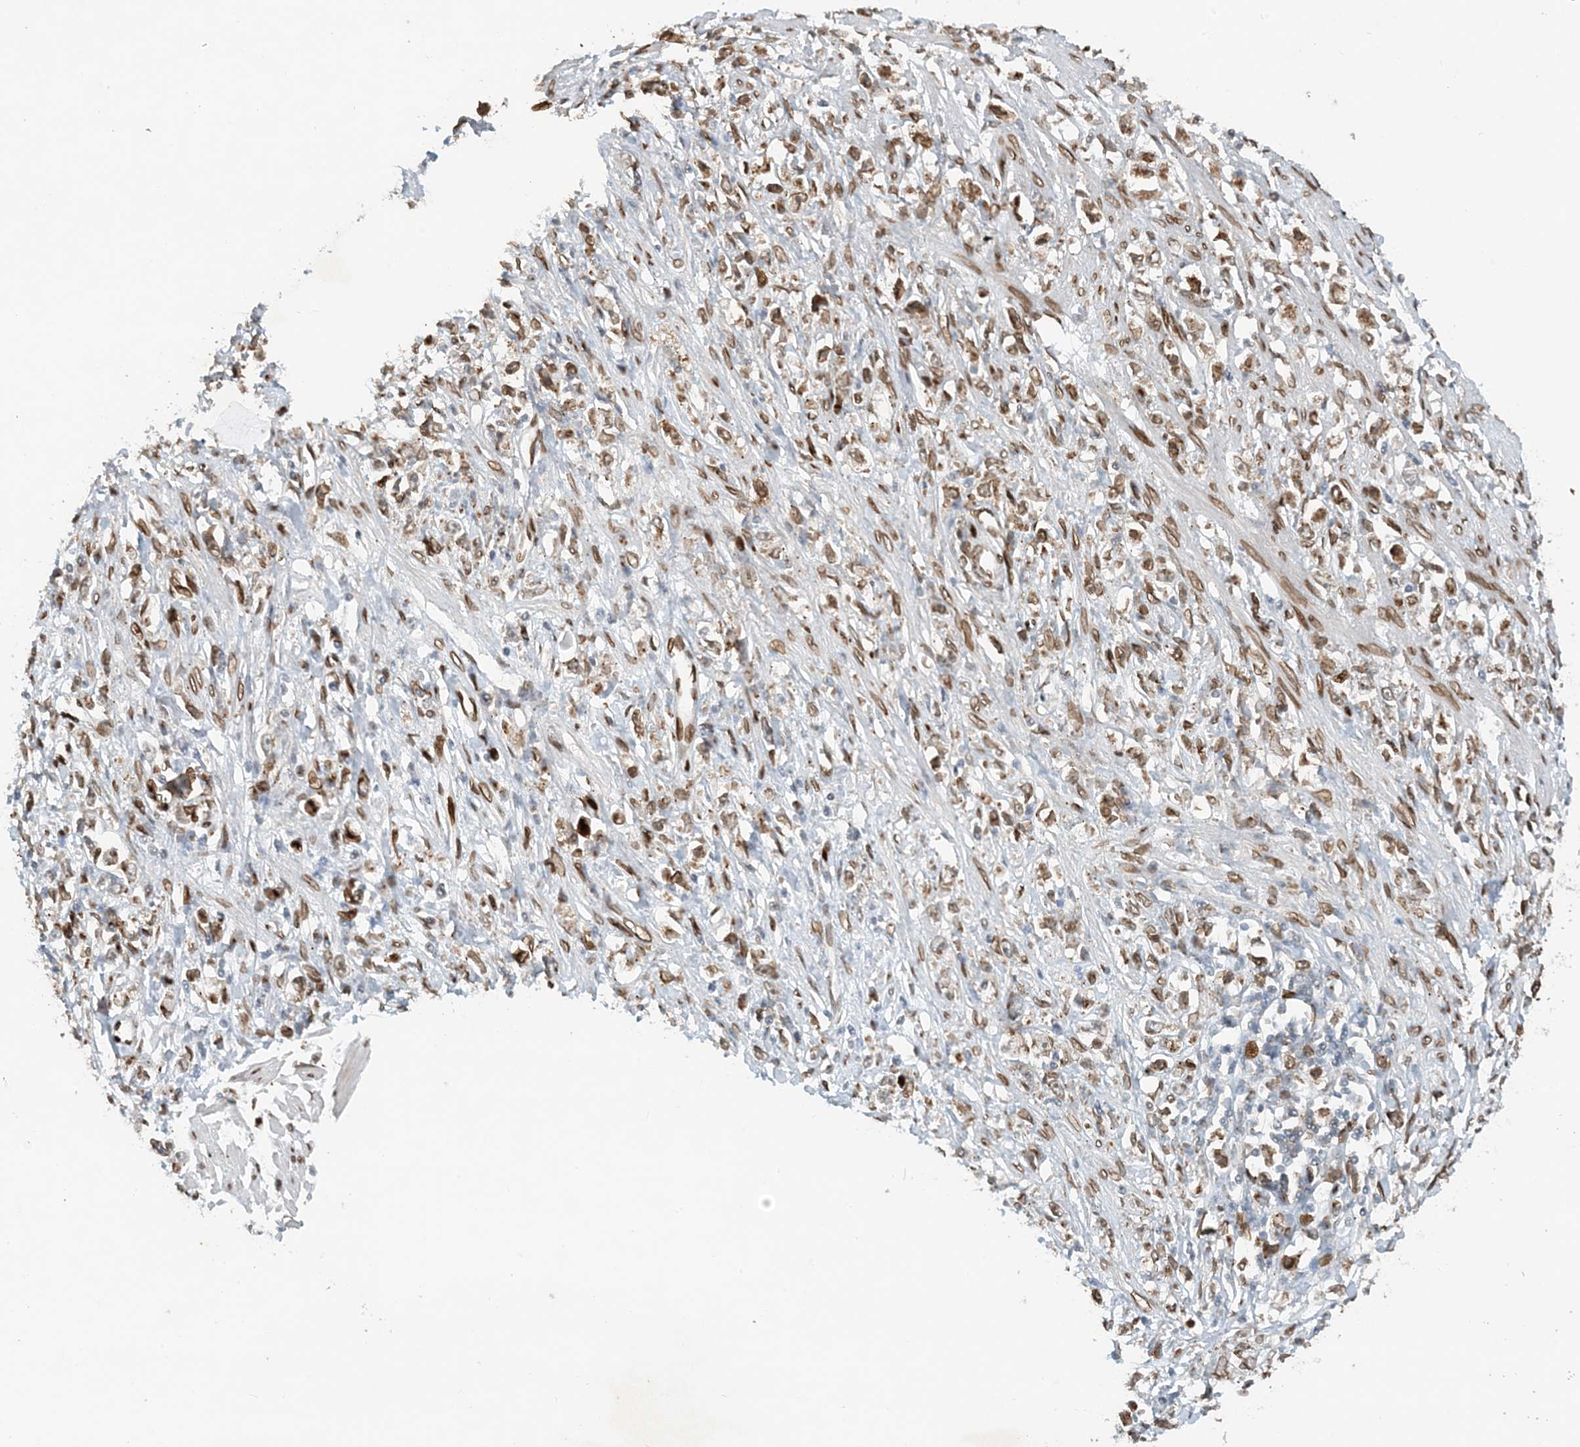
{"staining": {"intensity": "moderate", "quantity": ">75%", "location": "cytoplasmic/membranous"}, "tissue": "stomach cancer", "cell_type": "Tumor cells", "image_type": "cancer", "snomed": [{"axis": "morphology", "description": "Adenocarcinoma, NOS"}, {"axis": "topography", "description": "Stomach"}], "caption": "DAB immunohistochemical staining of stomach cancer (adenocarcinoma) reveals moderate cytoplasmic/membranous protein positivity in approximately >75% of tumor cells. The protein is shown in brown color, while the nuclei are stained blue.", "gene": "SLC35A2", "patient": {"sex": "female", "age": 59}}